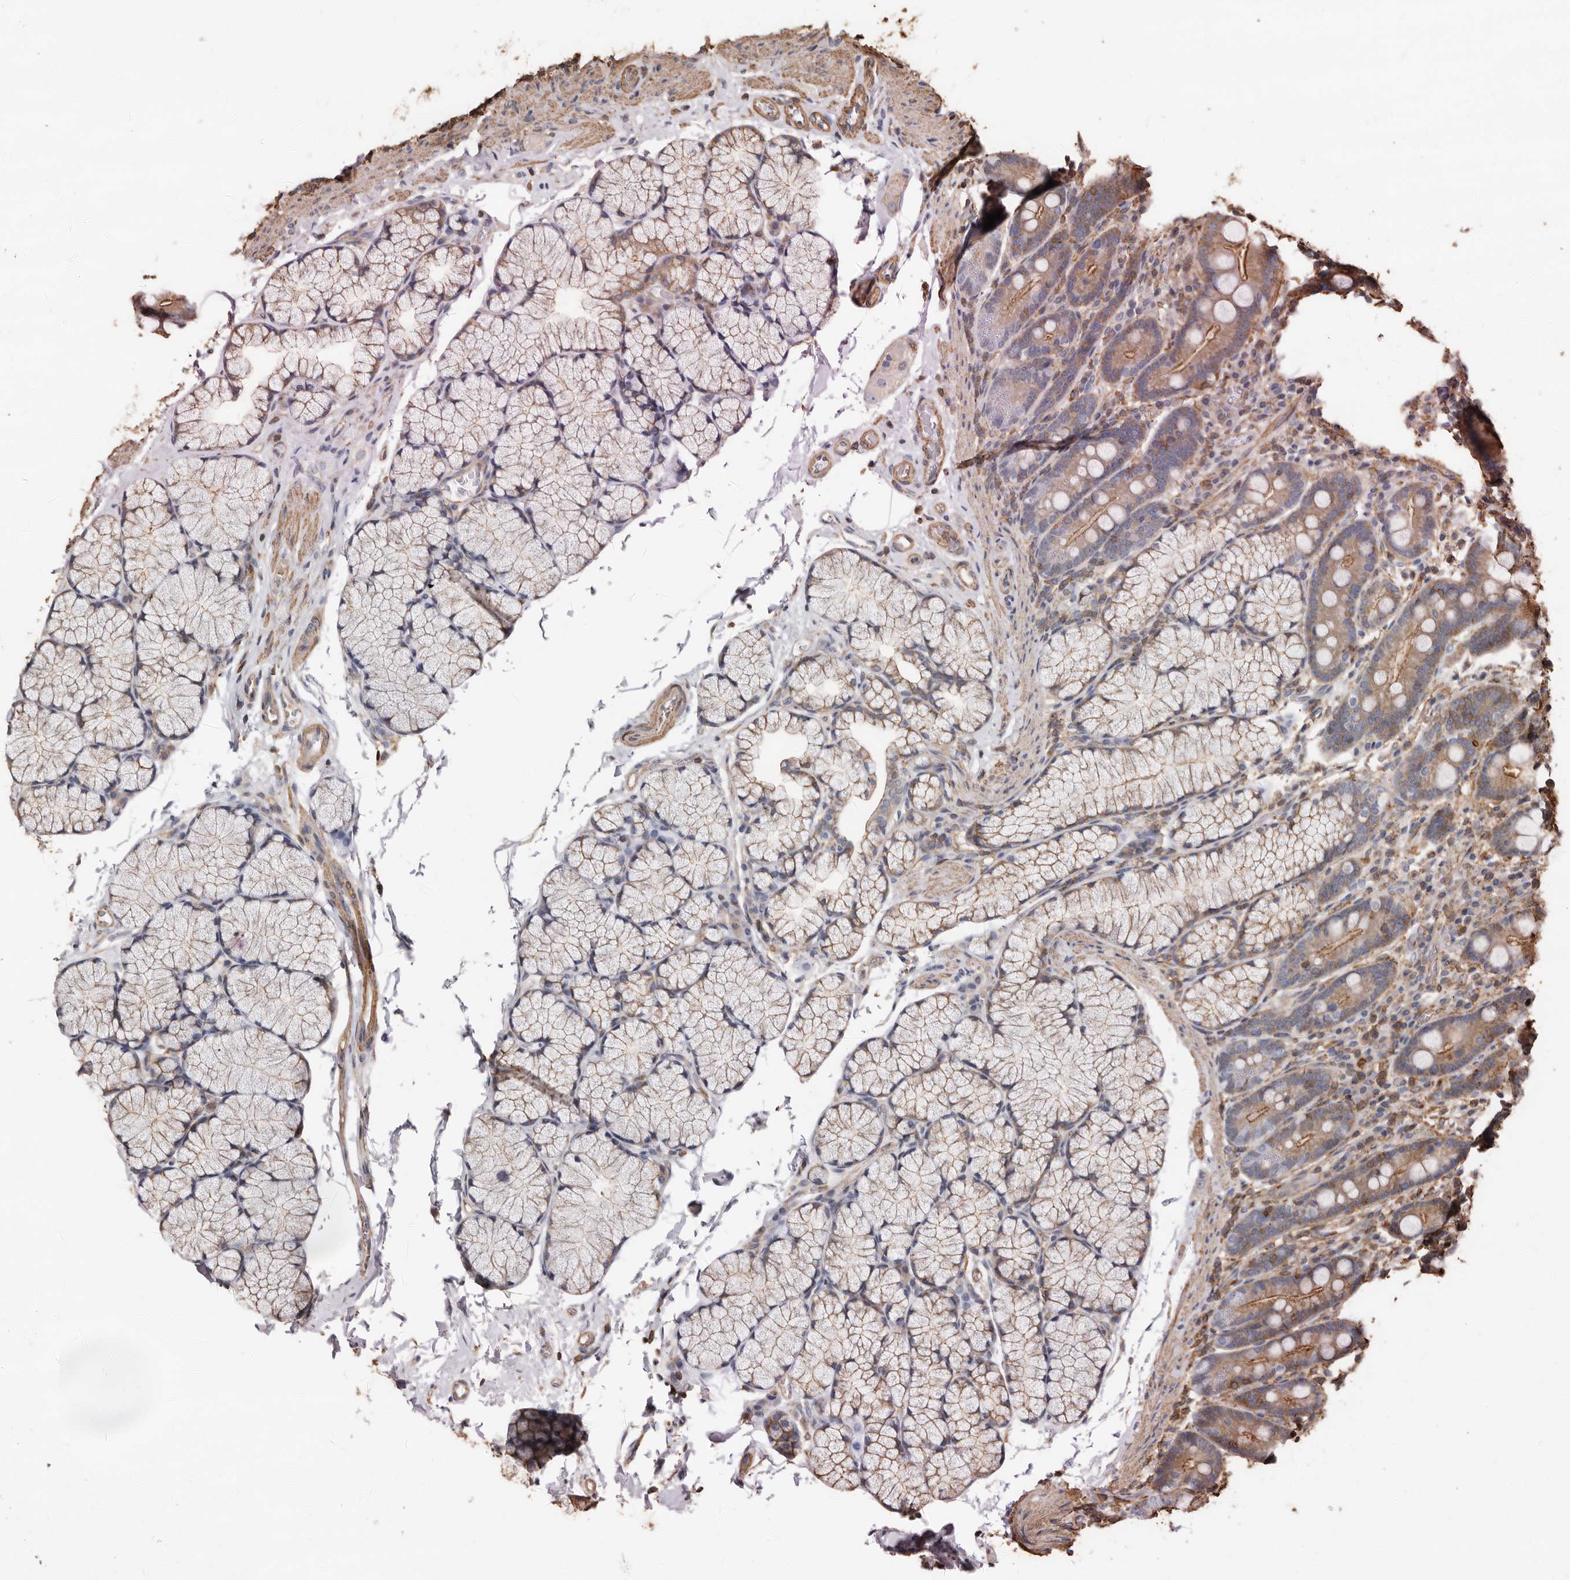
{"staining": {"intensity": "moderate", "quantity": "25%-75%", "location": "cytoplasmic/membranous"}, "tissue": "duodenum", "cell_type": "Glandular cells", "image_type": "normal", "snomed": [{"axis": "morphology", "description": "Normal tissue, NOS"}, {"axis": "topography", "description": "Duodenum"}], "caption": "Immunohistochemical staining of unremarkable human duodenum reveals moderate cytoplasmic/membranous protein expression in about 25%-75% of glandular cells.", "gene": "GSK3A", "patient": {"sex": "male", "age": 35}}